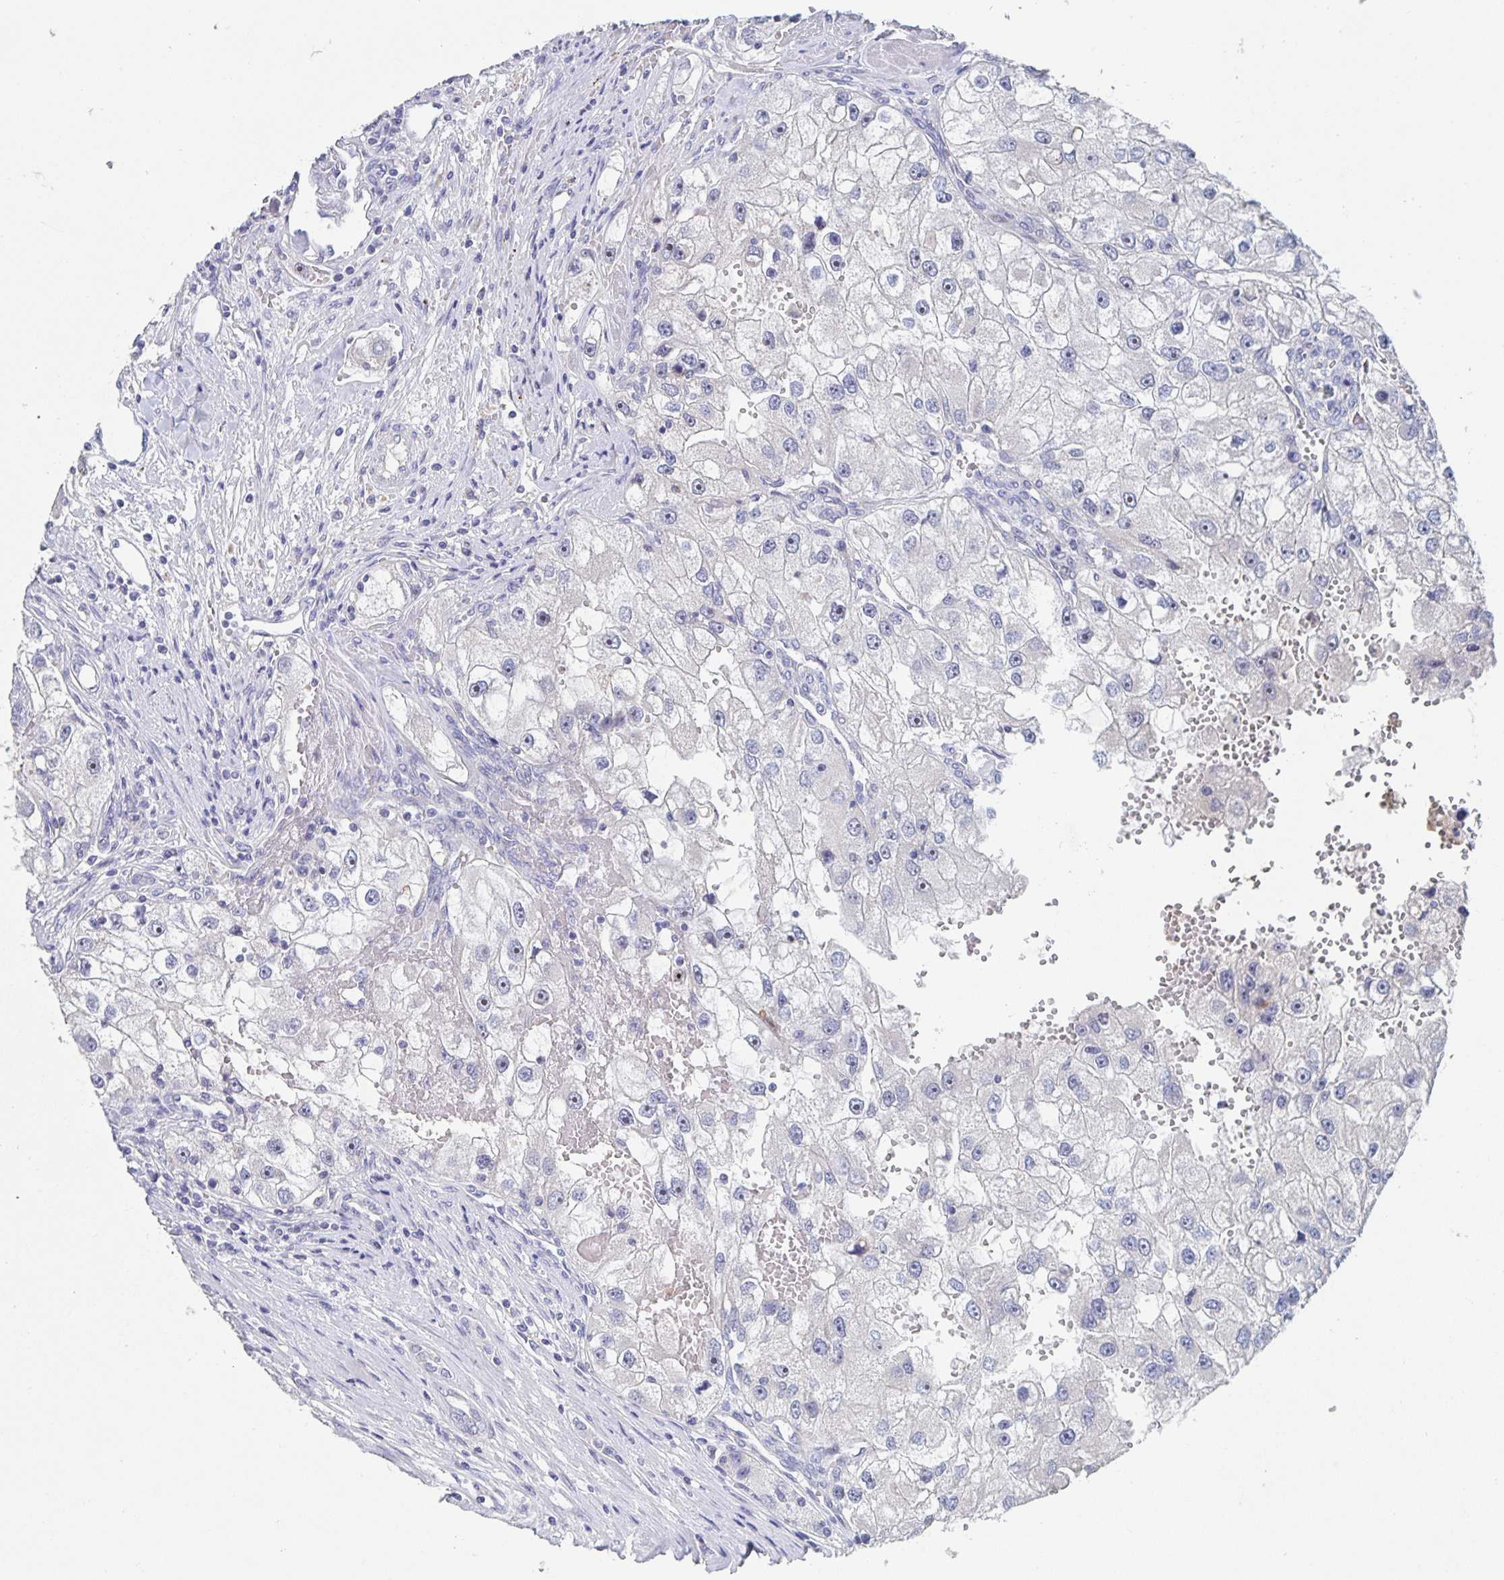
{"staining": {"intensity": "negative", "quantity": "none", "location": "none"}, "tissue": "renal cancer", "cell_type": "Tumor cells", "image_type": "cancer", "snomed": [{"axis": "morphology", "description": "Adenocarcinoma, NOS"}, {"axis": "topography", "description": "Kidney"}], "caption": "Immunohistochemical staining of renal adenocarcinoma demonstrates no significant positivity in tumor cells.", "gene": "CDC42BPG", "patient": {"sex": "male", "age": 63}}